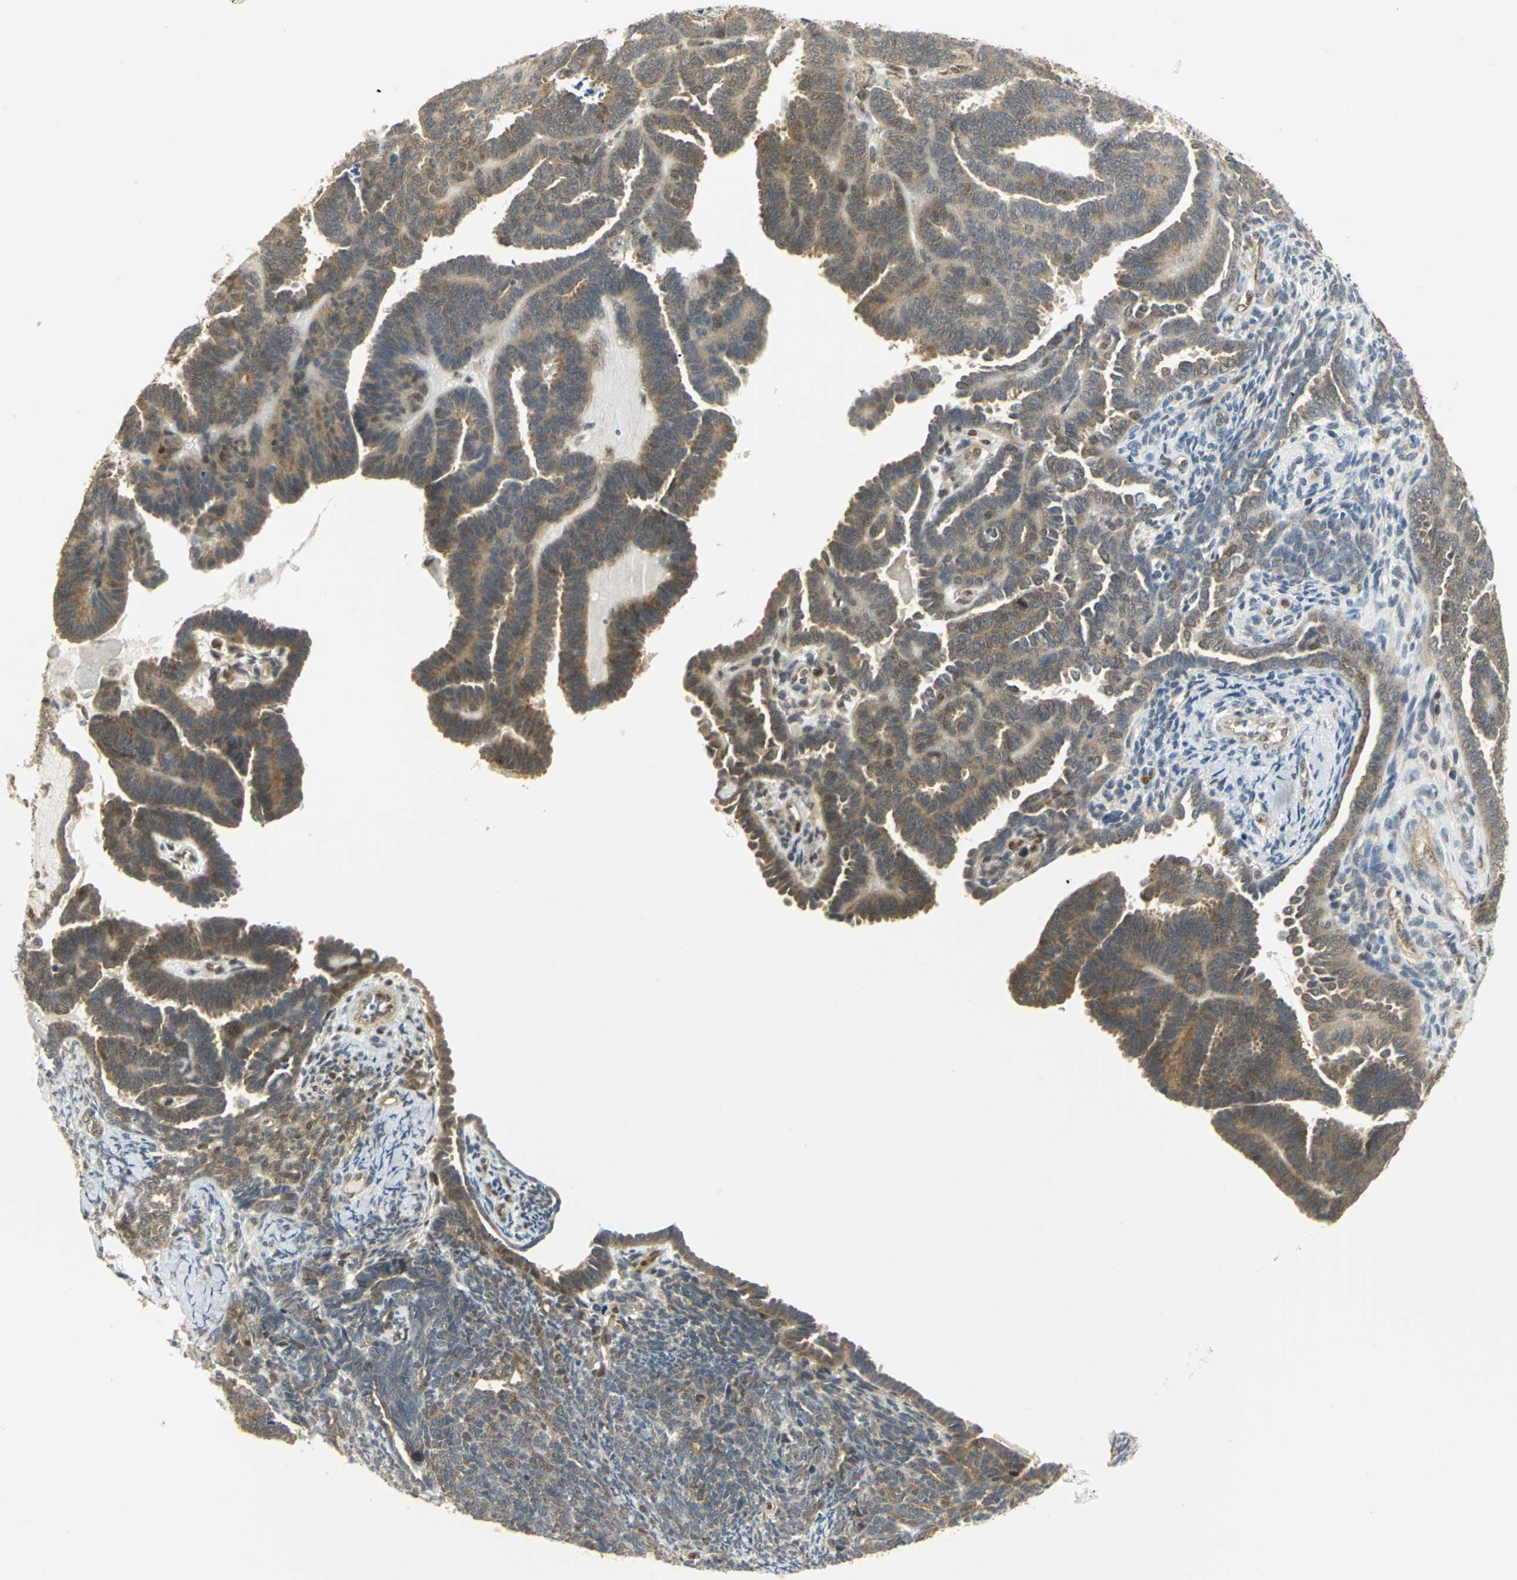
{"staining": {"intensity": "moderate", "quantity": "25%-75%", "location": "cytoplasmic/membranous"}, "tissue": "endometrial cancer", "cell_type": "Tumor cells", "image_type": "cancer", "snomed": [{"axis": "morphology", "description": "Neoplasm, malignant, NOS"}, {"axis": "topography", "description": "Endometrium"}], "caption": "Immunohistochemical staining of endometrial malignant neoplasm displays moderate cytoplasmic/membranous protein staining in about 25%-75% of tumor cells. (DAB = brown stain, brightfield microscopy at high magnification).", "gene": "DDX5", "patient": {"sex": "female", "age": 74}}